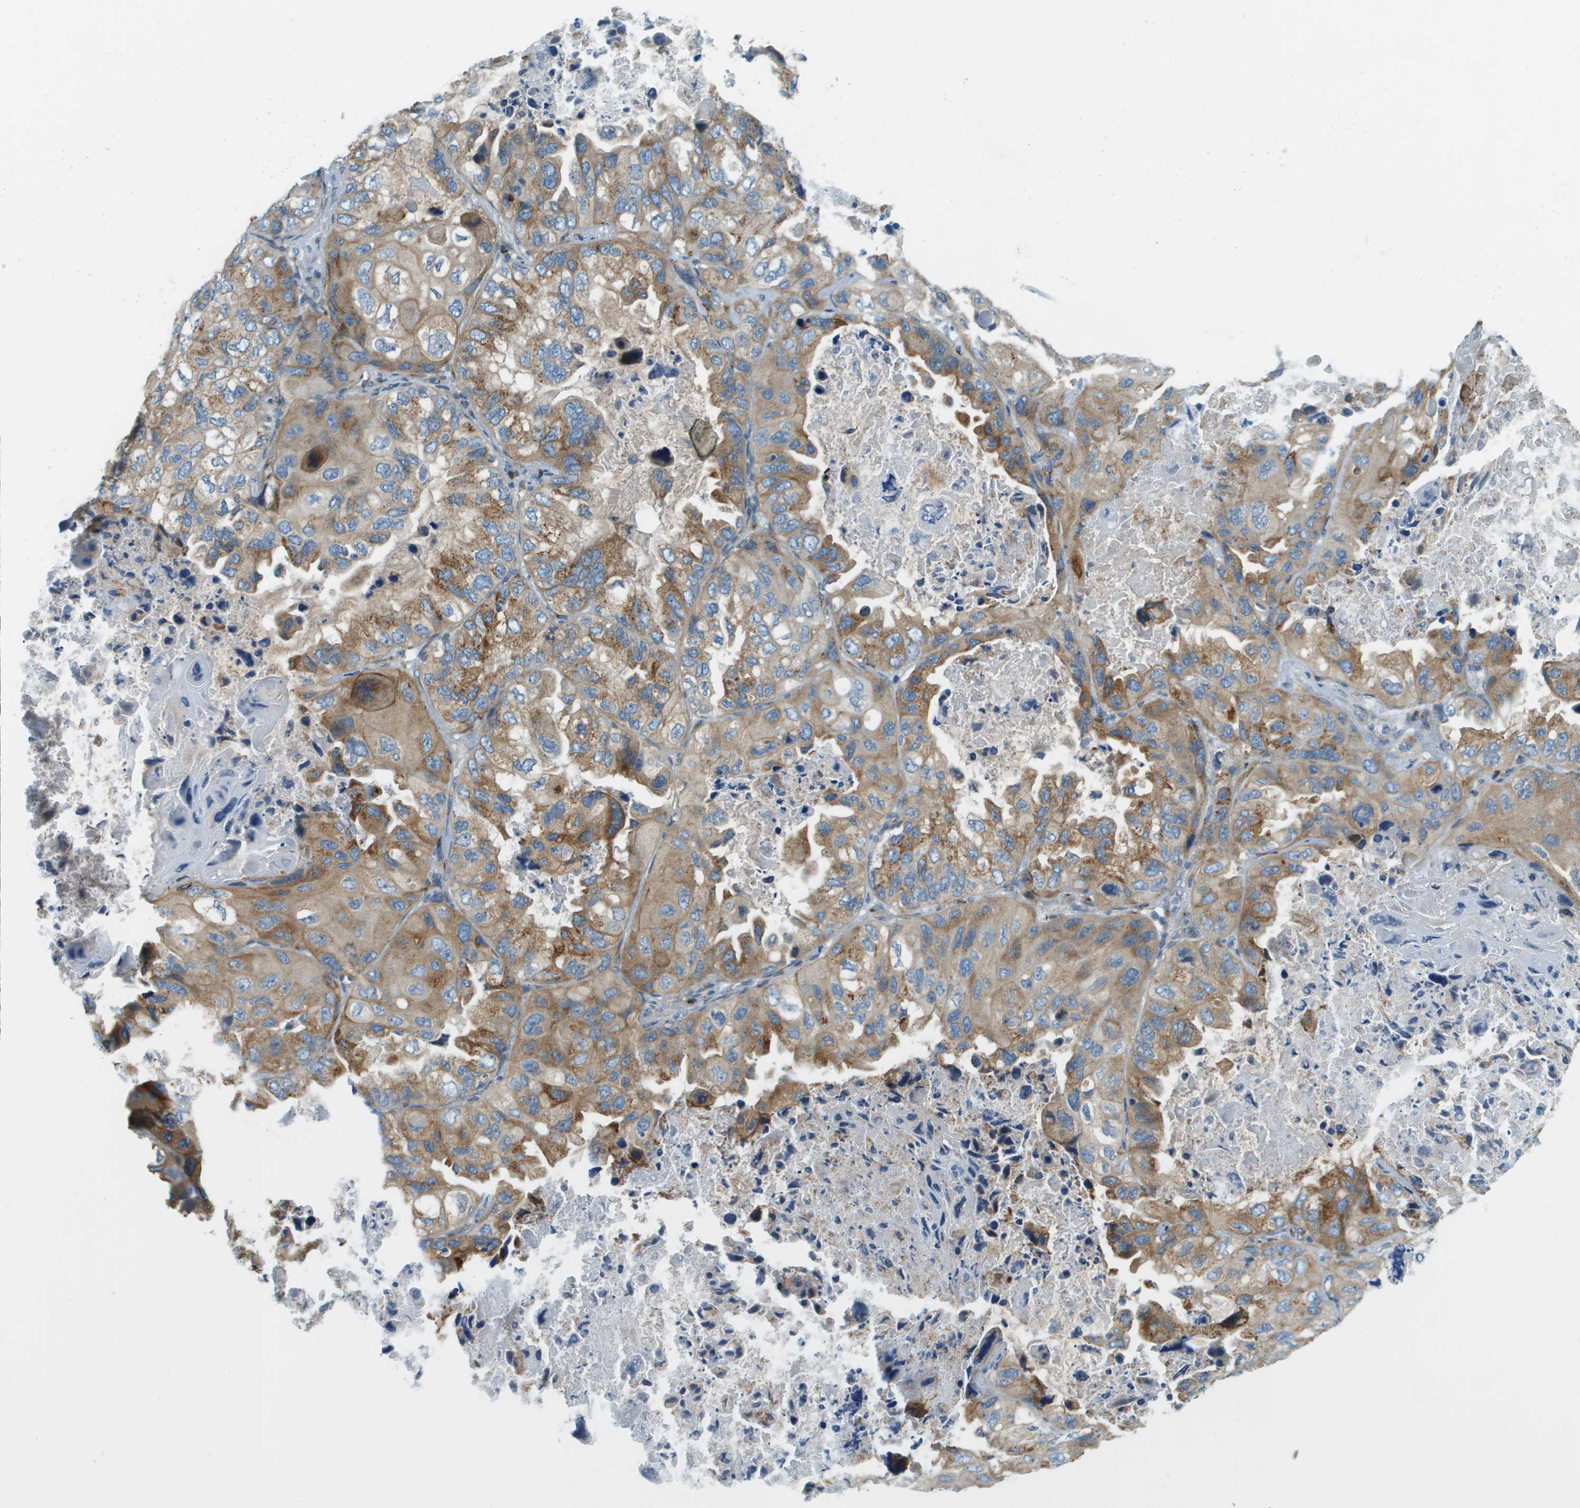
{"staining": {"intensity": "moderate", "quantity": ">75%", "location": "cytoplasmic/membranous"}, "tissue": "lung cancer", "cell_type": "Tumor cells", "image_type": "cancer", "snomed": [{"axis": "morphology", "description": "Squamous cell carcinoma, NOS"}, {"axis": "topography", "description": "Lung"}], "caption": "Tumor cells demonstrate moderate cytoplasmic/membranous positivity in about >75% of cells in lung cancer (squamous cell carcinoma). (brown staining indicates protein expression, while blue staining denotes nuclei).", "gene": "ACBD3", "patient": {"sex": "female", "age": 73}}